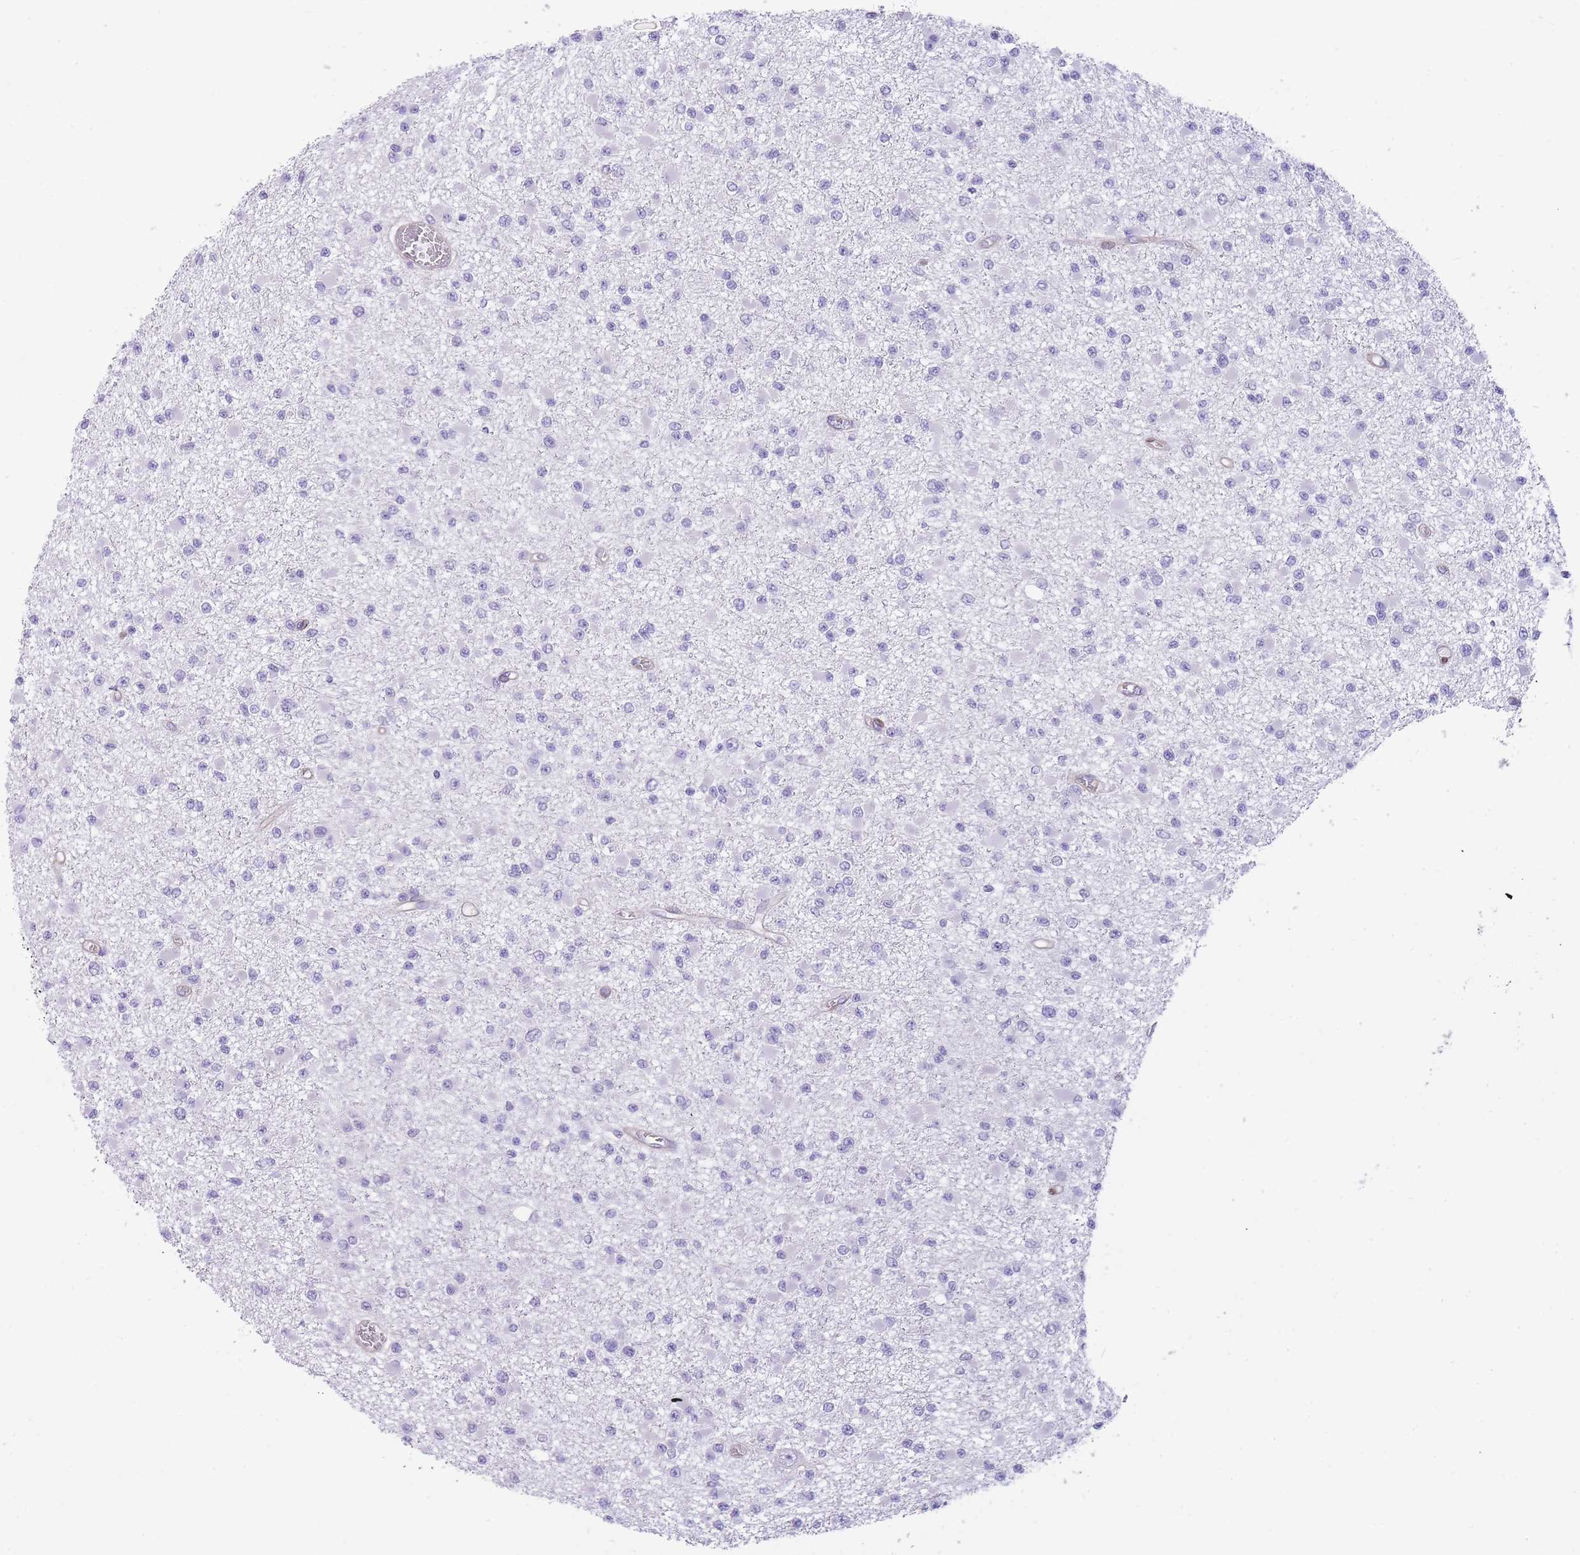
{"staining": {"intensity": "negative", "quantity": "none", "location": "none"}, "tissue": "glioma", "cell_type": "Tumor cells", "image_type": "cancer", "snomed": [{"axis": "morphology", "description": "Glioma, malignant, Low grade"}, {"axis": "topography", "description": "Brain"}], "caption": "This is an immunohistochemistry (IHC) micrograph of malignant glioma (low-grade). There is no staining in tumor cells.", "gene": "OR11H12", "patient": {"sex": "female", "age": 22}}